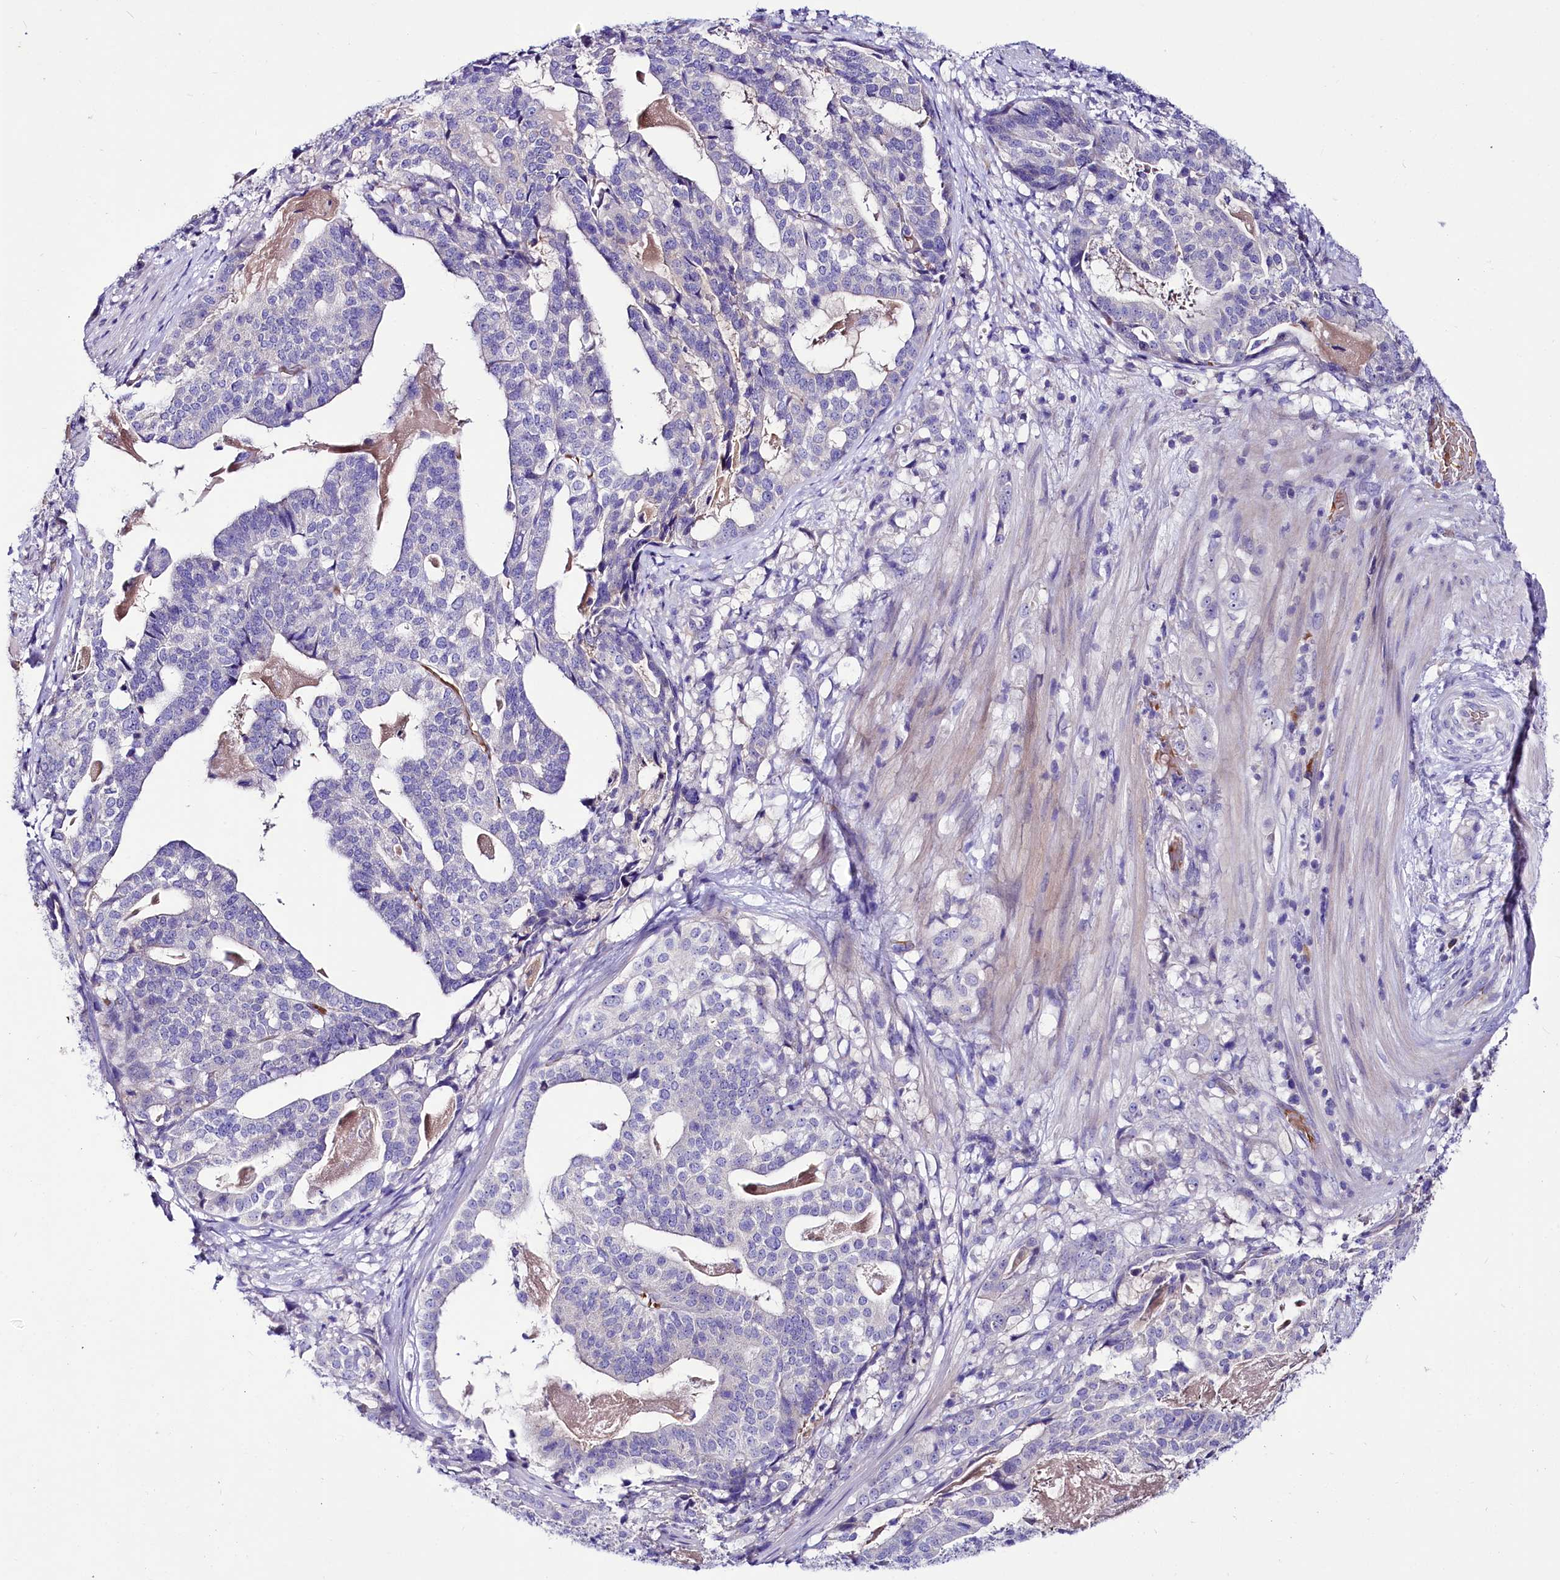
{"staining": {"intensity": "negative", "quantity": "none", "location": "none"}, "tissue": "stomach cancer", "cell_type": "Tumor cells", "image_type": "cancer", "snomed": [{"axis": "morphology", "description": "Adenocarcinoma, NOS"}, {"axis": "topography", "description": "Stomach"}], "caption": "High magnification brightfield microscopy of stomach cancer stained with DAB (brown) and counterstained with hematoxylin (blue): tumor cells show no significant staining.", "gene": "ABHD5", "patient": {"sex": "male", "age": 48}}